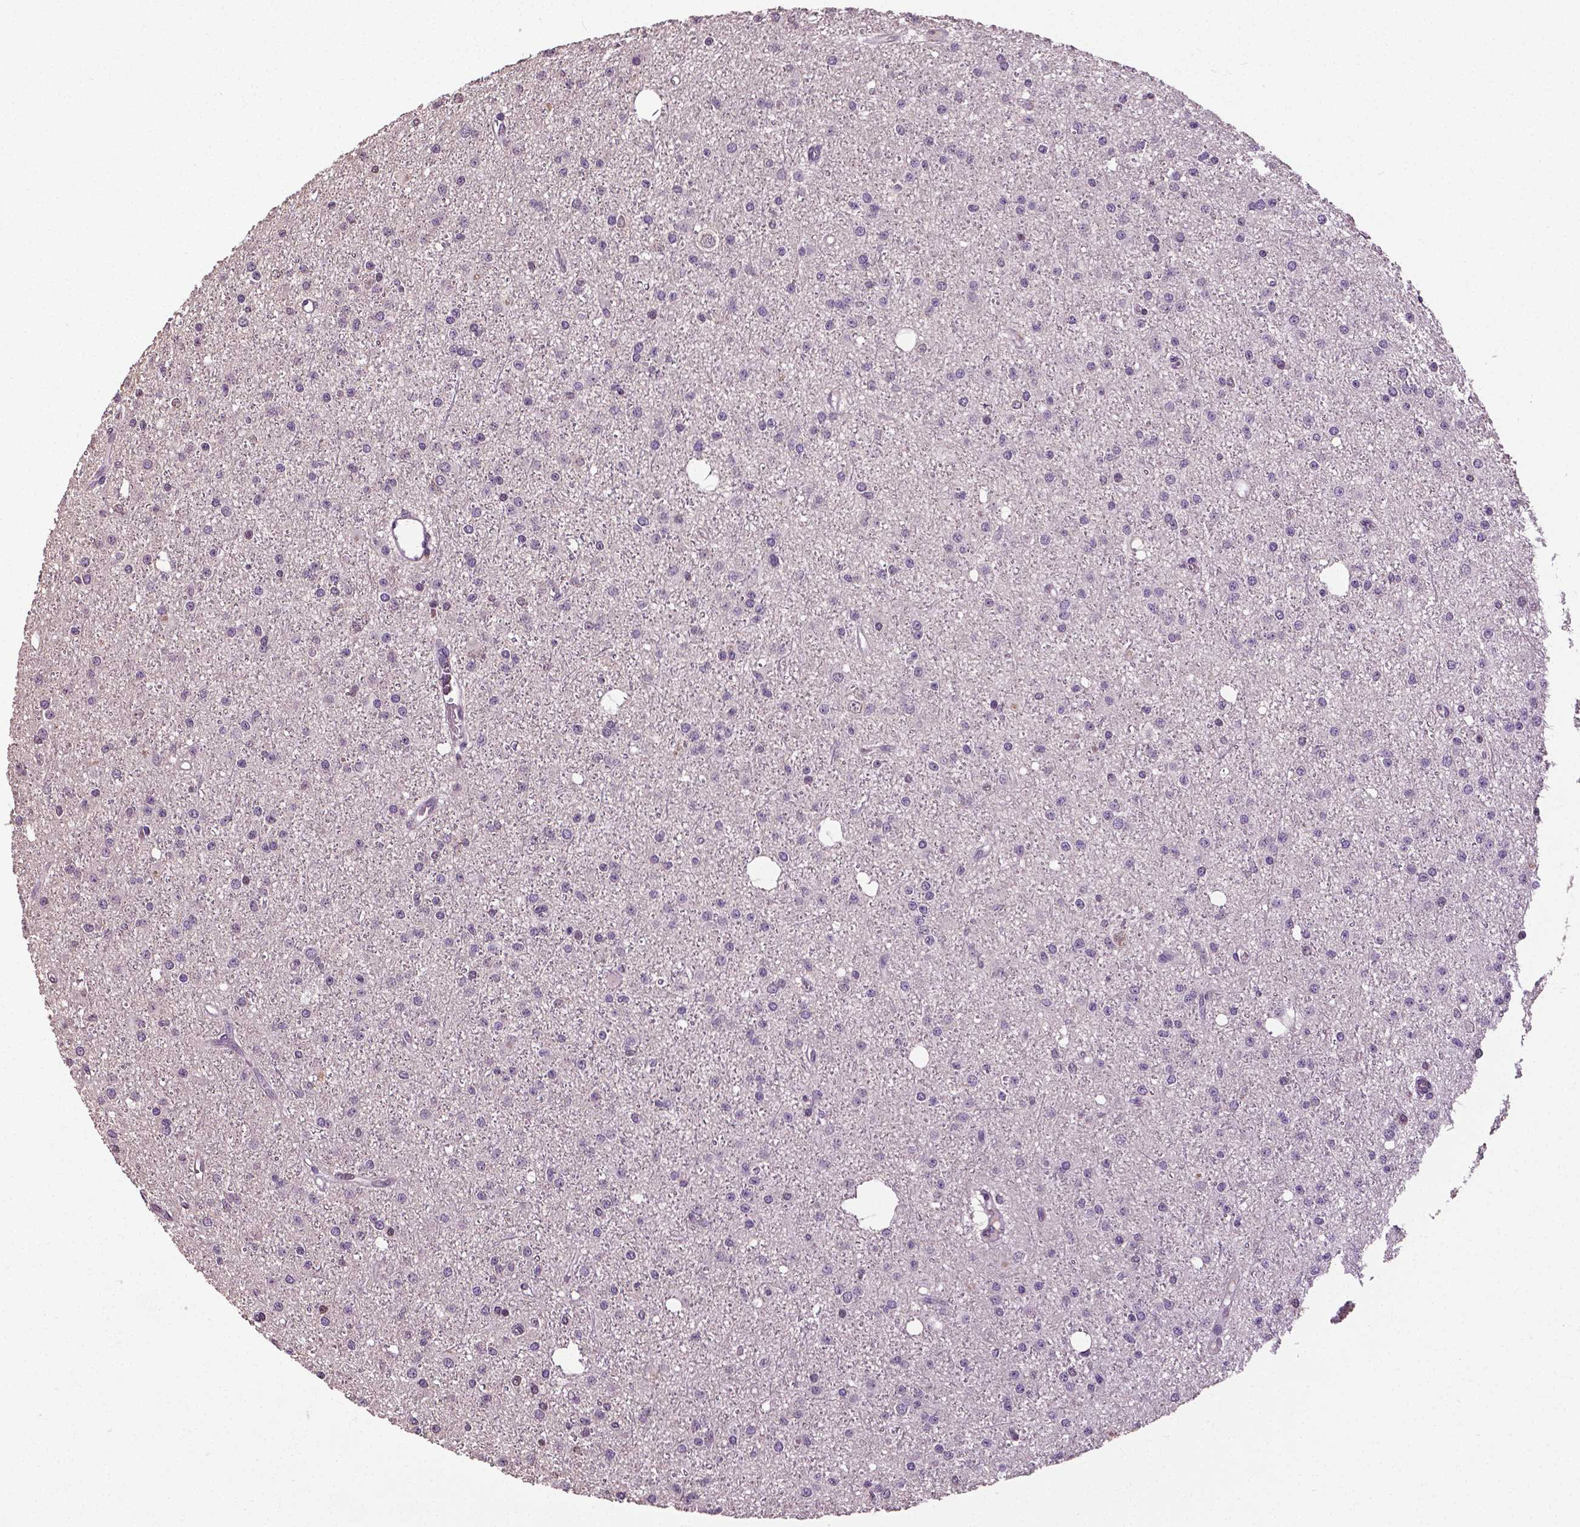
{"staining": {"intensity": "negative", "quantity": "none", "location": "none"}, "tissue": "glioma", "cell_type": "Tumor cells", "image_type": "cancer", "snomed": [{"axis": "morphology", "description": "Glioma, malignant, Low grade"}, {"axis": "topography", "description": "Brain"}], "caption": "Immunohistochemistry (IHC) of glioma exhibits no positivity in tumor cells.", "gene": "DLX5", "patient": {"sex": "male", "age": 27}}